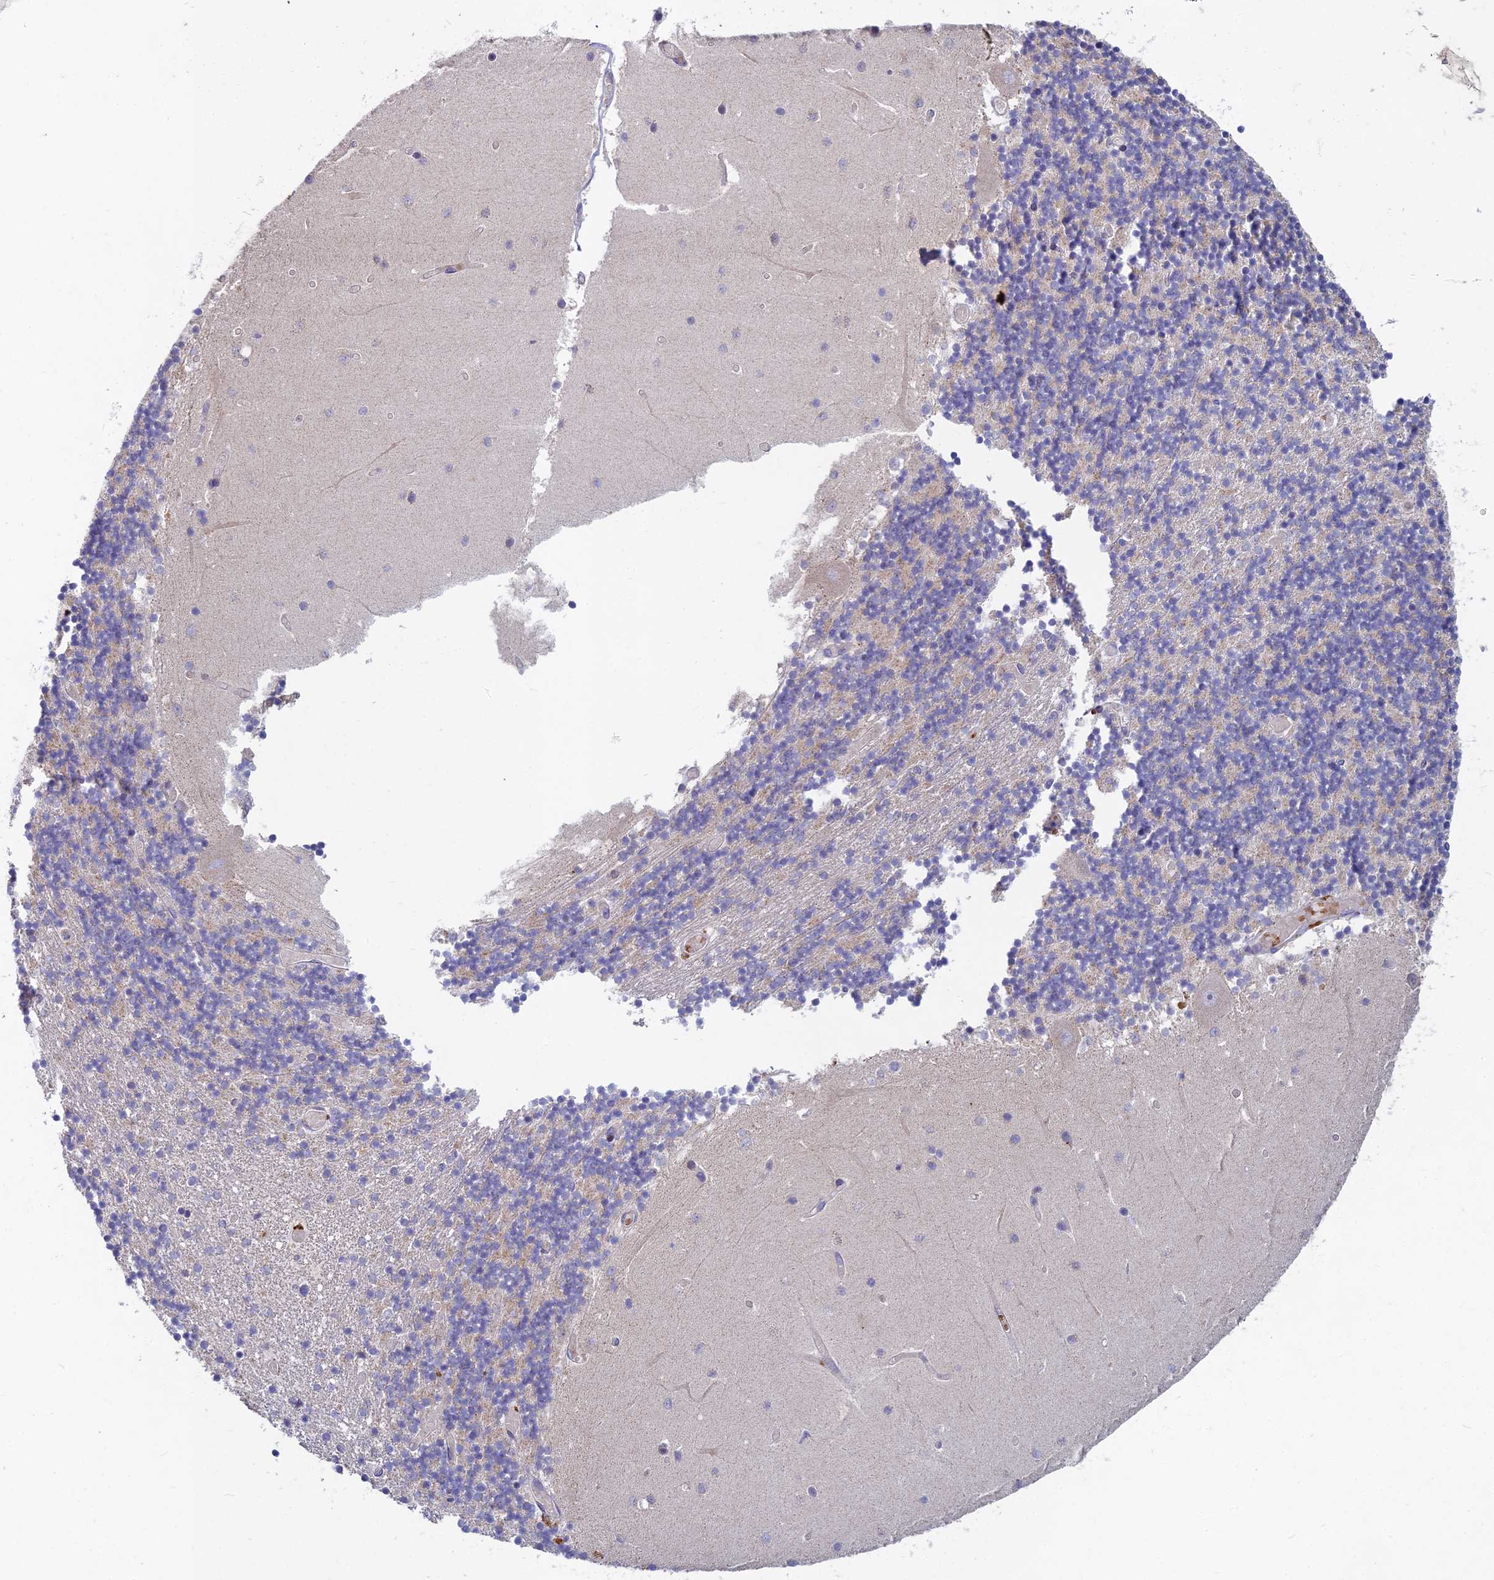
{"staining": {"intensity": "negative", "quantity": "none", "location": "none"}, "tissue": "cerebellum", "cell_type": "Cells in granular layer", "image_type": "normal", "snomed": [{"axis": "morphology", "description": "Normal tissue, NOS"}, {"axis": "topography", "description": "Cerebellum"}], "caption": "Human cerebellum stained for a protein using immunohistochemistry shows no positivity in cells in granular layer.", "gene": "WDR43", "patient": {"sex": "female", "age": 28}}